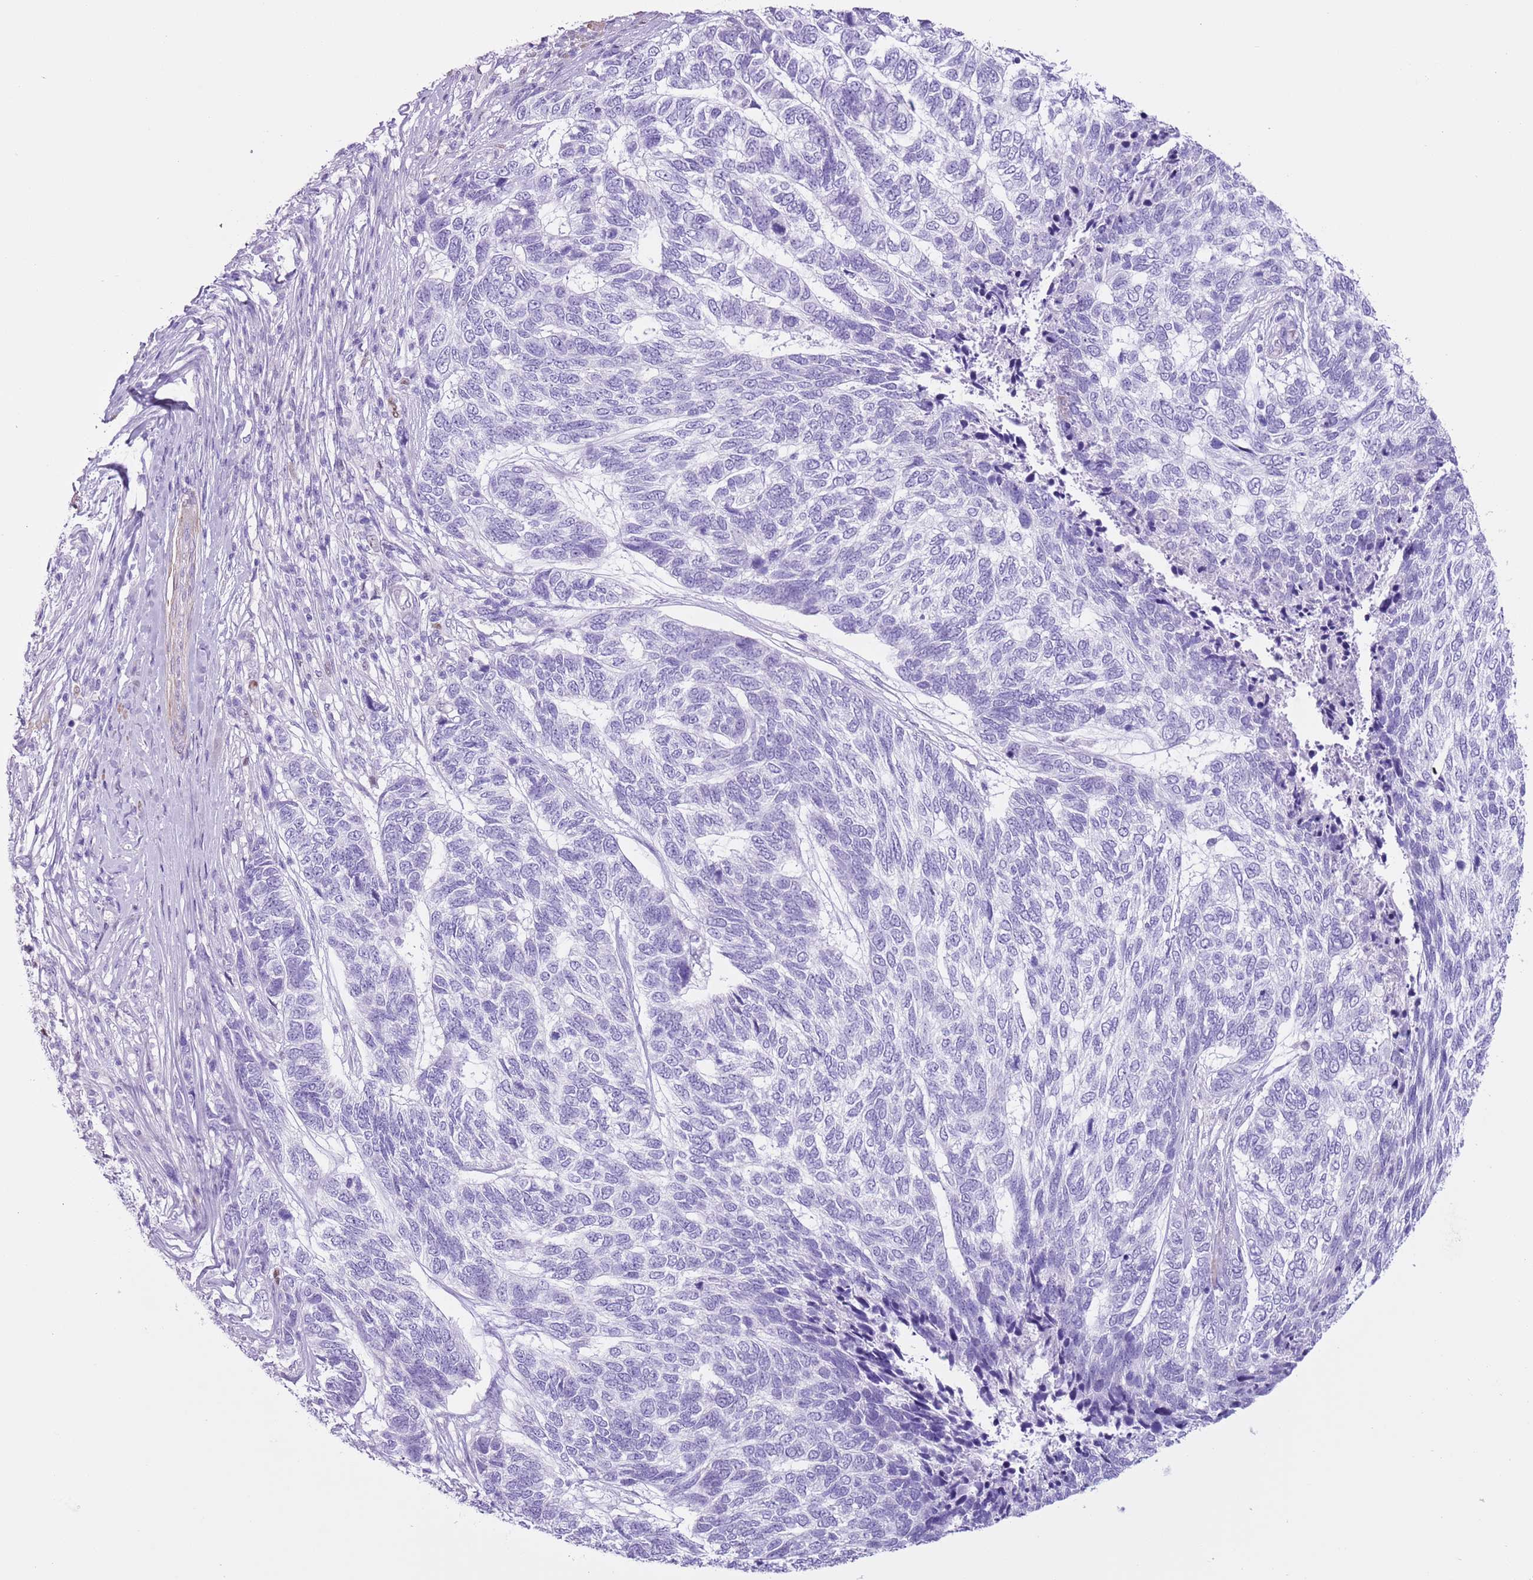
{"staining": {"intensity": "negative", "quantity": "none", "location": "none"}, "tissue": "skin cancer", "cell_type": "Tumor cells", "image_type": "cancer", "snomed": [{"axis": "morphology", "description": "Basal cell carcinoma"}, {"axis": "topography", "description": "Skin"}], "caption": "An immunohistochemistry histopathology image of skin cancer (basal cell carcinoma) is shown. There is no staining in tumor cells of skin cancer (basal cell carcinoma).", "gene": "SLC7A14", "patient": {"sex": "female", "age": 65}}